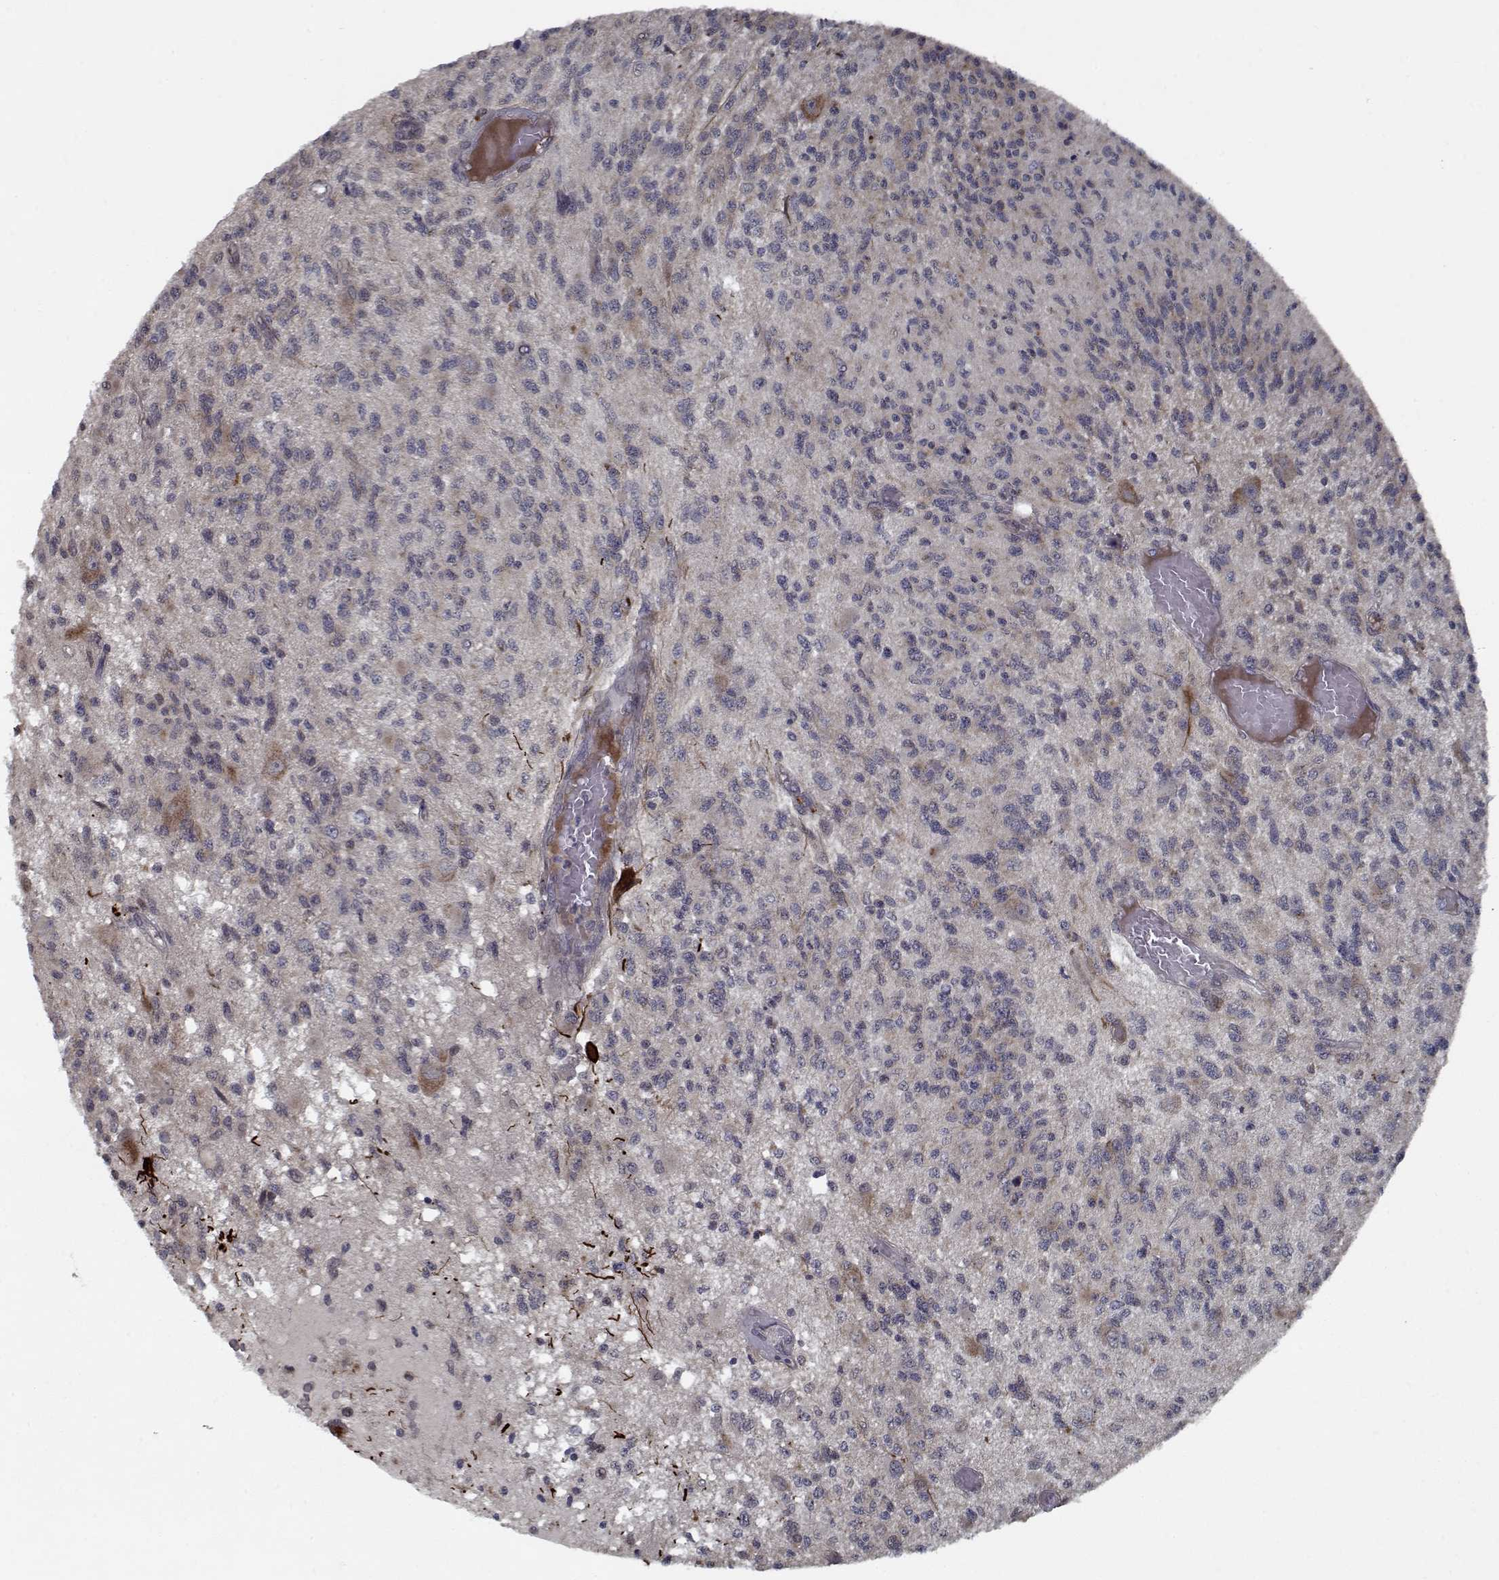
{"staining": {"intensity": "weak", "quantity": "<25%", "location": "cytoplasmic/membranous"}, "tissue": "glioma", "cell_type": "Tumor cells", "image_type": "cancer", "snomed": [{"axis": "morphology", "description": "Glioma, malignant, High grade"}, {"axis": "topography", "description": "Brain"}], "caption": "Image shows no significant protein staining in tumor cells of glioma. (Brightfield microscopy of DAB (3,3'-diaminobenzidine) immunohistochemistry (IHC) at high magnification).", "gene": "NLK", "patient": {"sex": "female", "age": 63}}